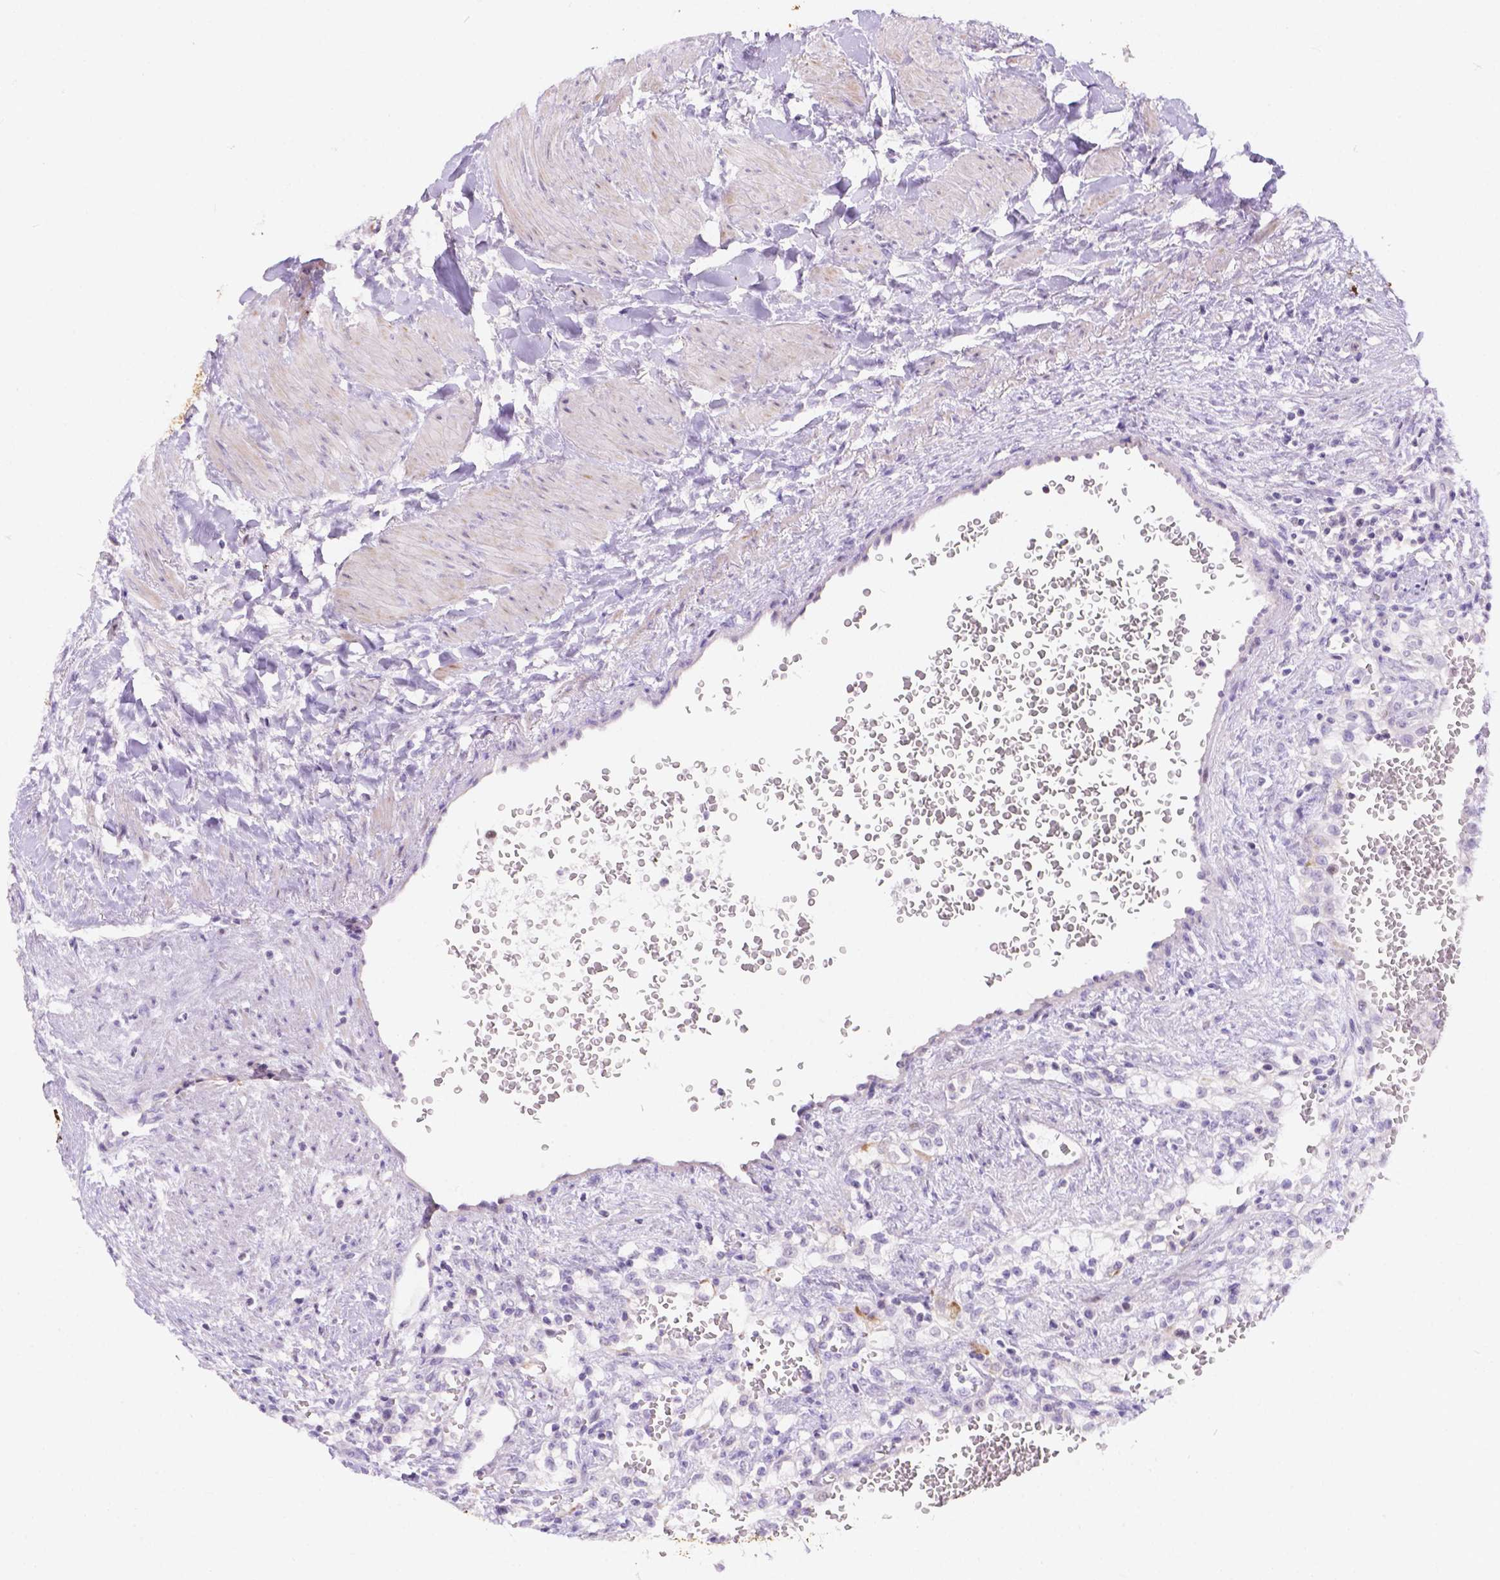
{"staining": {"intensity": "negative", "quantity": "none", "location": "none"}, "tissue": "renal cancer", "cell_type": "Tumor cells", "image_type": "cancer", "snomed": [{"axis": "morphology", "description": "Adenocarcinoma, NOS"}, {"axis": "topography", "description": "Kidney"}], "caption": "The immunohistochemistry (IHC) micrograph has no significant staining in tumor cells of renal adenocarcinoma tissue. (Stains: DAB (3,3'-diaminobenzidine) immunohistochemistry with hematoxylin counter stain, Microscopy: brightfield microscopy at high magnification).", "gene": "DMWD", "patient": {"sex": "female", "age": 74}}